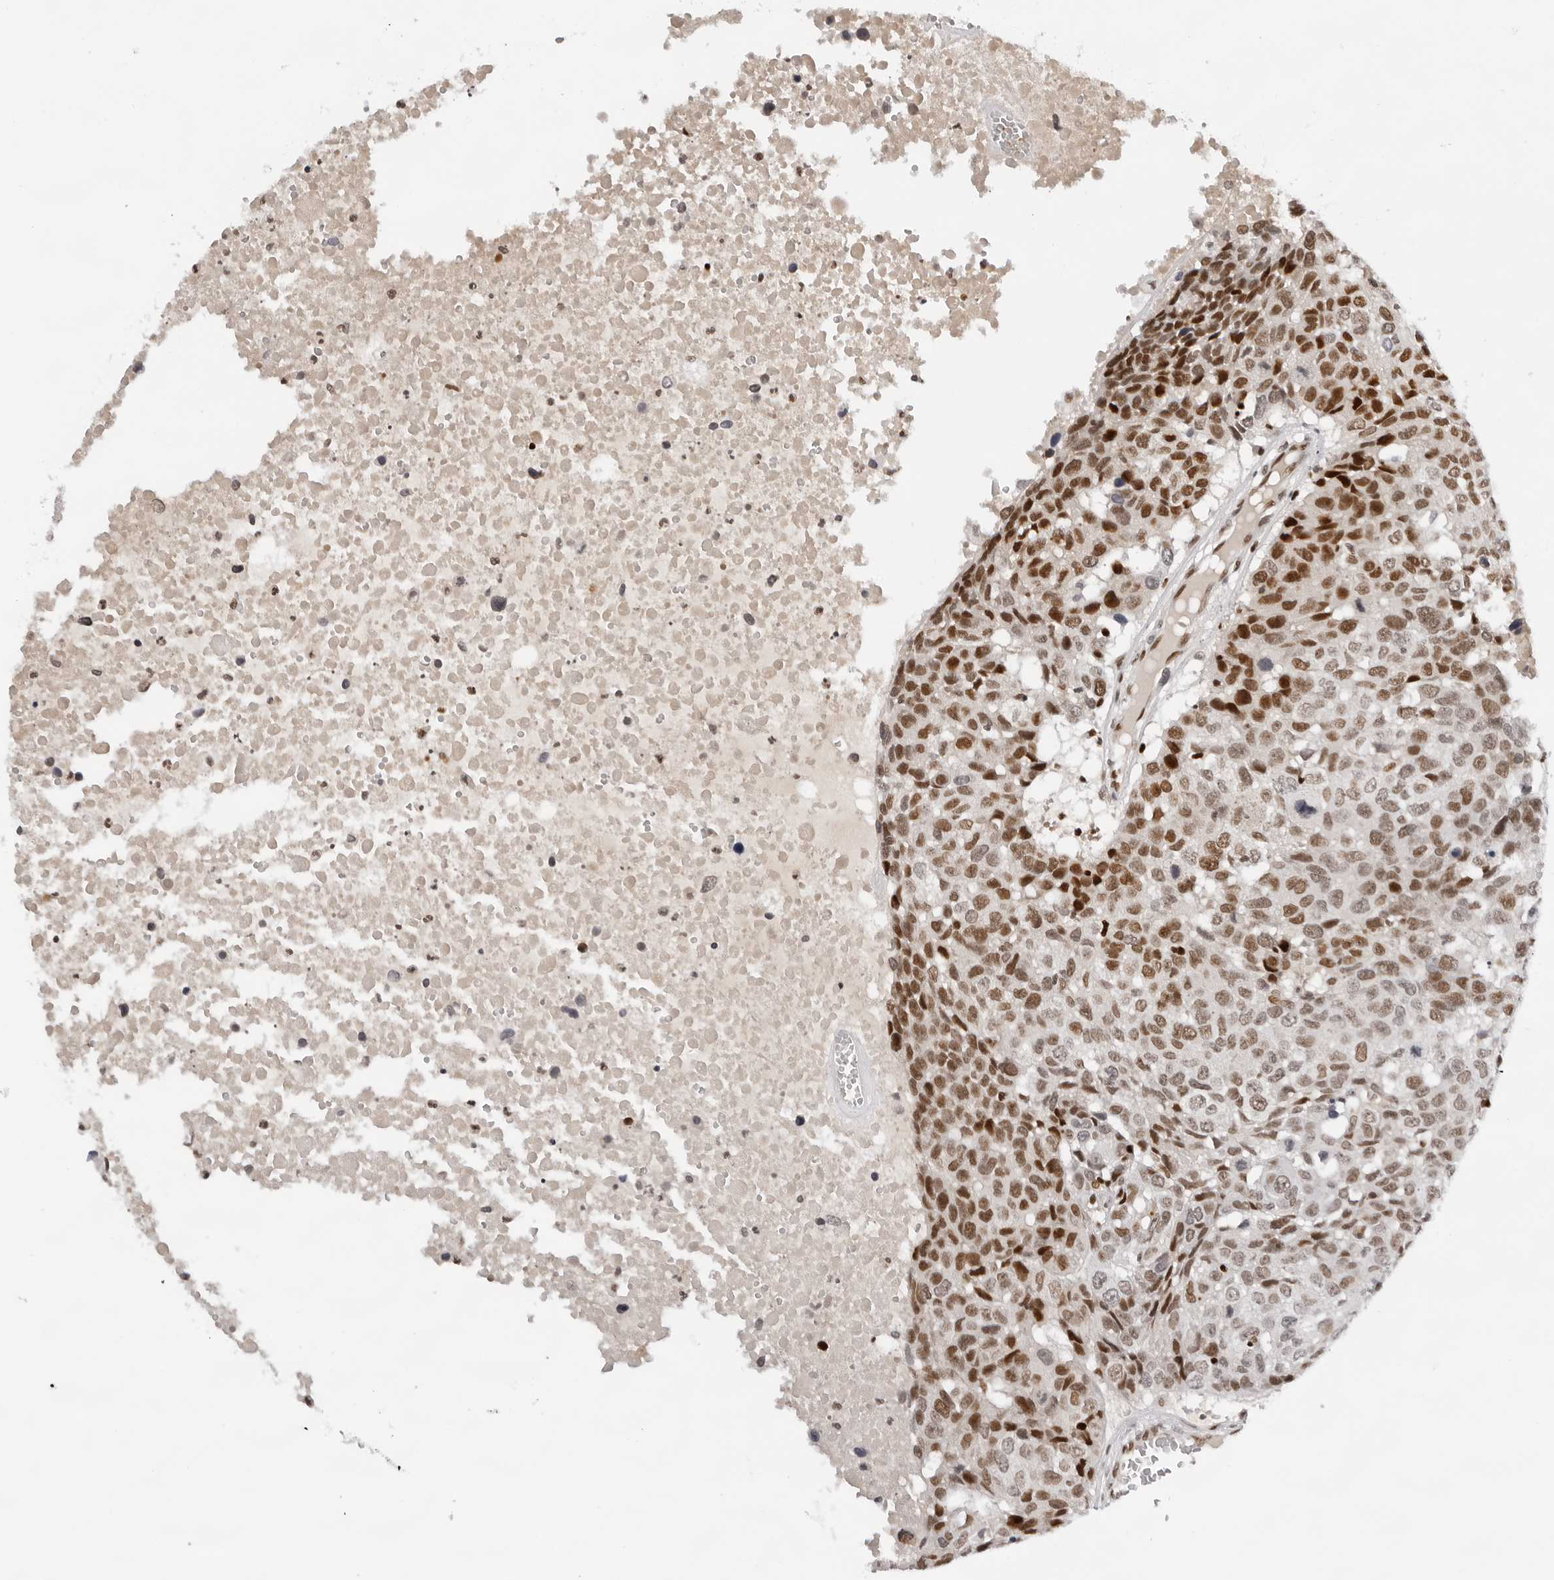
{"staining": {"intensity": "moderate", "quantity": ">75%", "location": "nuclear"}, "tissue": "head and neck cancer", "cell_type": "Tumor cells", "image_type": "cancer", "snomed": [{"axis": "morphology", "description": "Squamous cell carcinoma, NOS"}, {"axis": "topography", "description": "Head-Neck"}], "caption": "Immunohistochemistry of head and neck cancer (squamous cell carcinoma) demonstrates medium levels of moderate nuclear expression in about >75% of tumor cells.", "gene": "OGG1", "patient": {"sex": "male", "age": 66}}